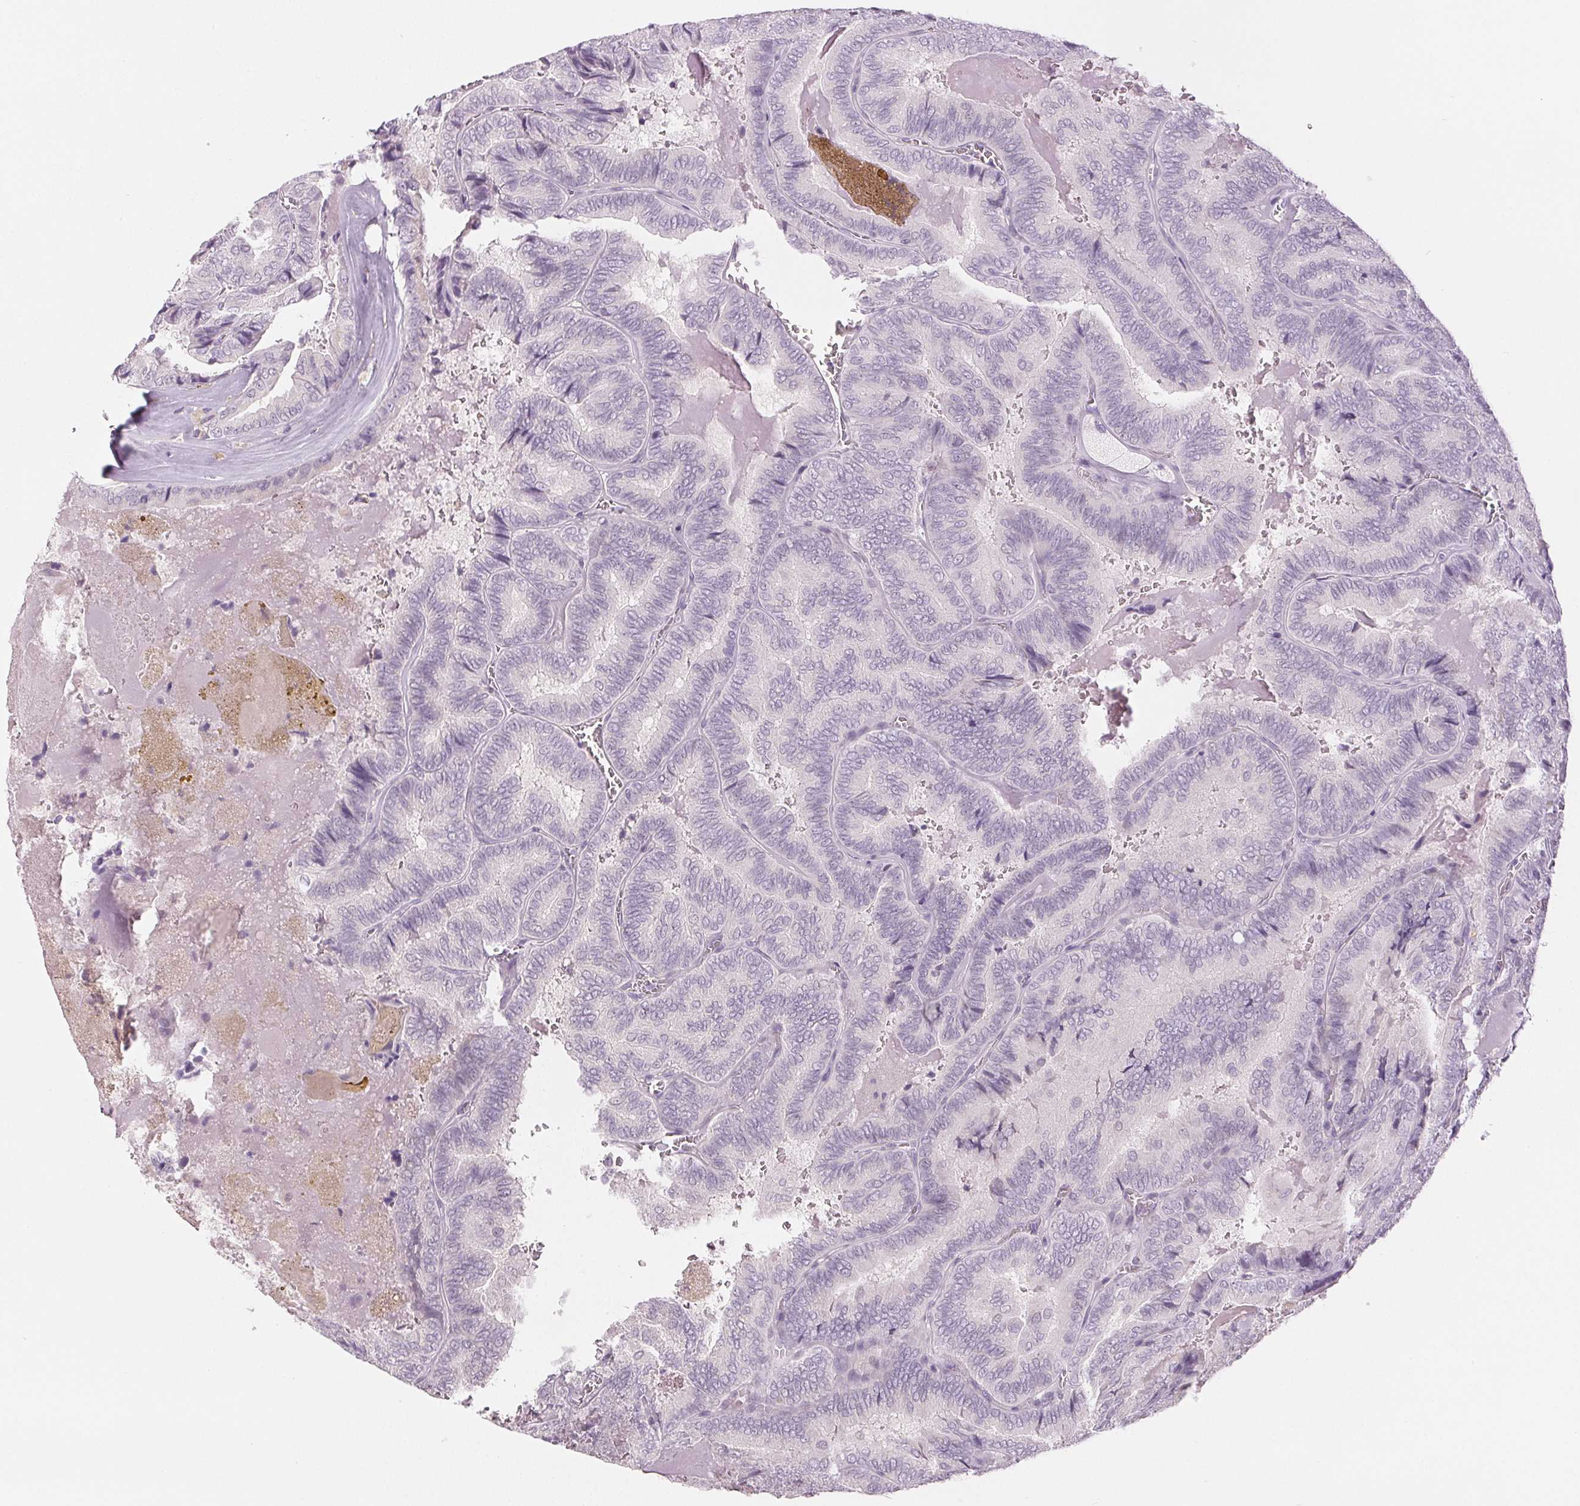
{"staining": {"intensity": "negative", "quantity": "none", "location": "none"}, "tissue": "thyroid cancer", "cell_type": "Tumor cells", "image_type": "cancer", "snomed": [{"axis": "morphology", "description": "Papillary adenocarcinoma, NOS"}, {"axis": "topography", "description": "Thyroid gland"}], "caption": "Immunohistochemical staining of human papillary adenocarcinoma (thyroid) exhibits no significant staining in tumor cells.", "gene": "DNAJC6", "patient": {"sex": "female", "age": 75}}